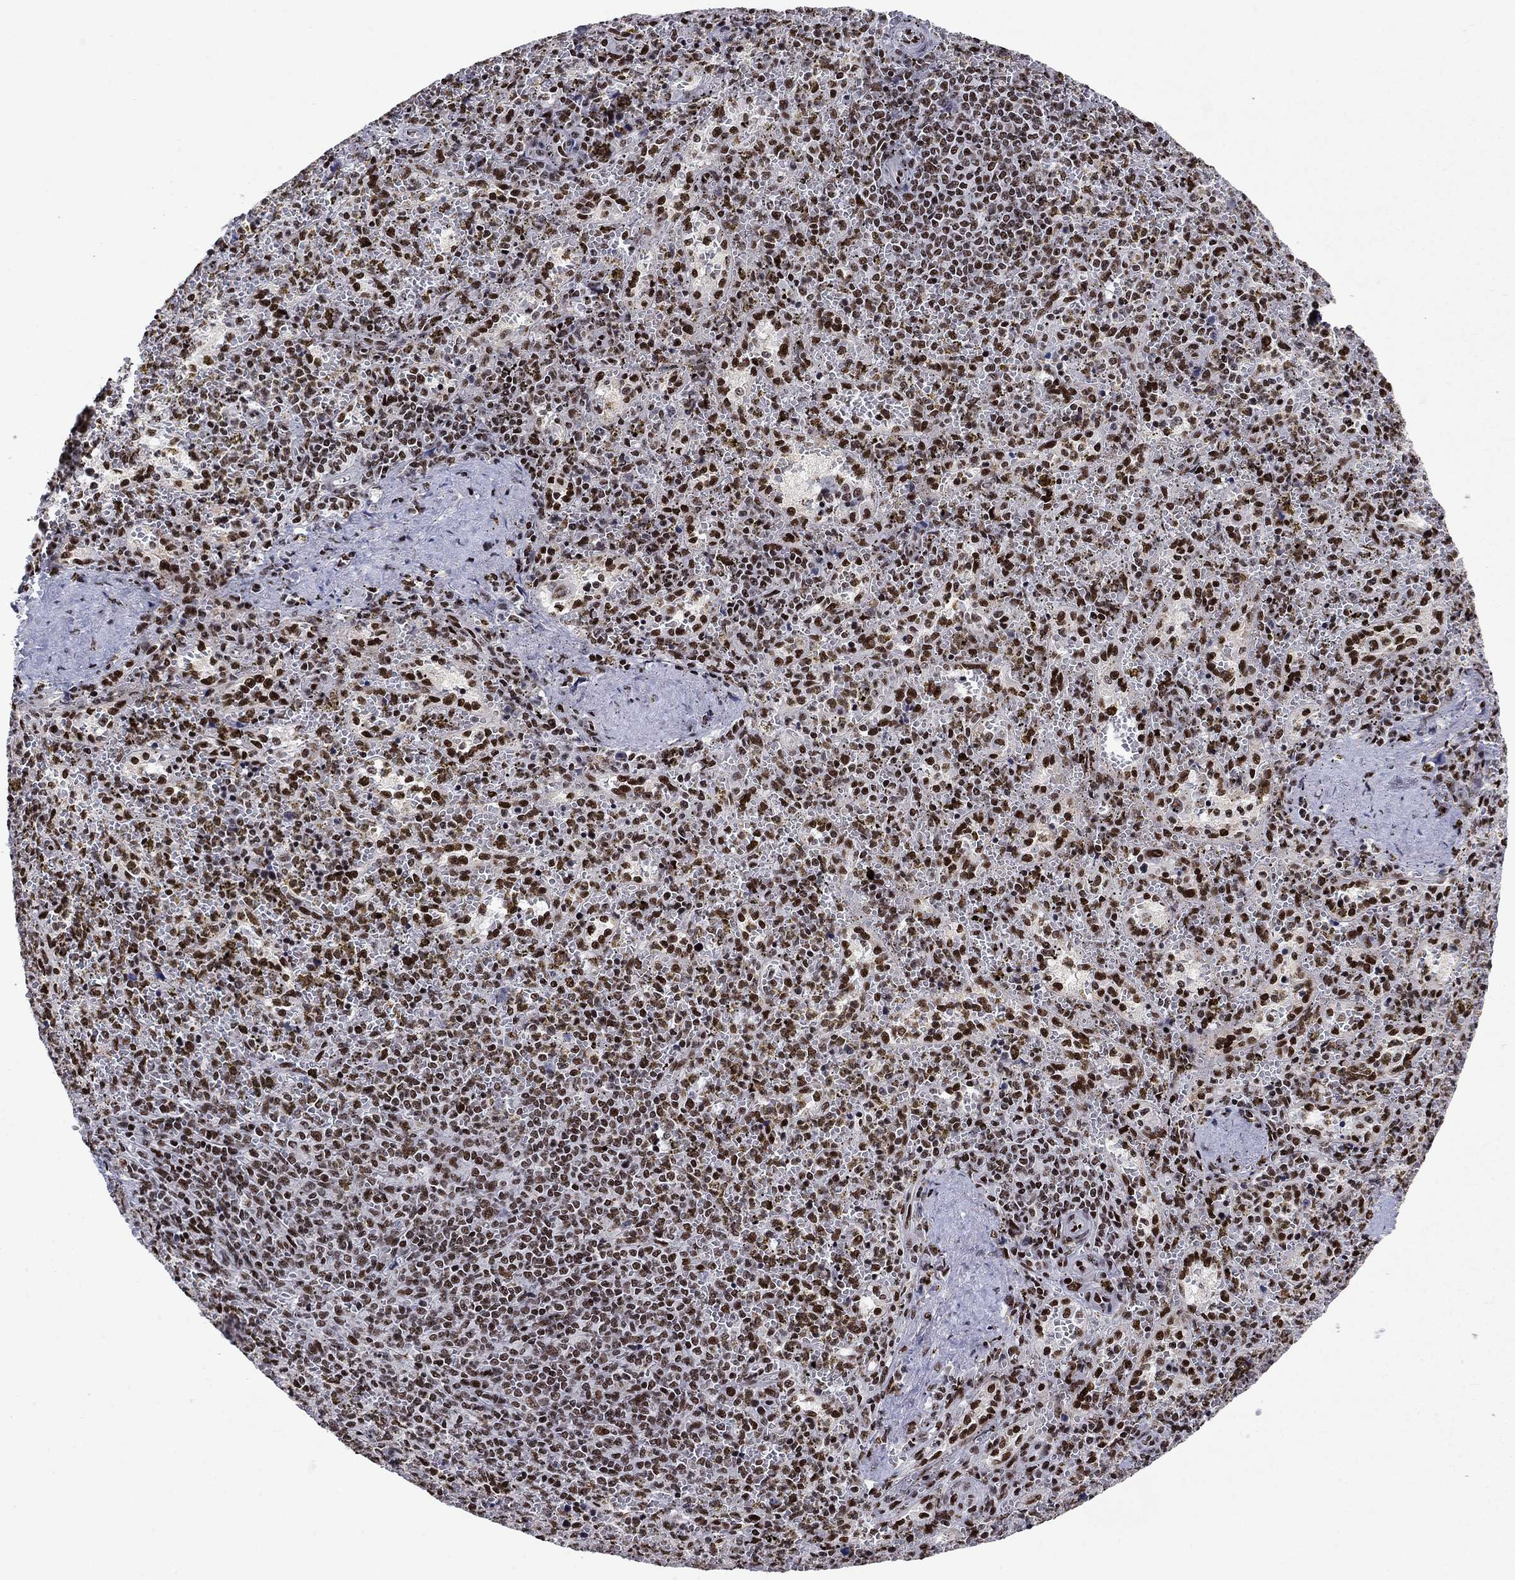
{"staining": {"intensity": "strong", "quantity": ">75%", "location": "nuclear"}, "tissue": "spleen", "cell_type": "Cells in red pulp", "image_type": "normal", "snomed": [{"axis": "morphology", "description": "Normal tissue, NOS"}, {"axis": "topography", "description": "Spleen"}], "caption": "IHC (DAB (3,3'-diaminobenzidine)) staining of unremarkable human spleen demonstrates strong nuclear protein positivity in about >75% of cells in red pulp. Using DAB (3,3'-diaminobenzidine) (brown) and hematoxylin (blue) stains, captured at high magnification using brightfield microscopy.", "gene": "RPRD1B", "patient": {"sex": "female", "age": 50}}